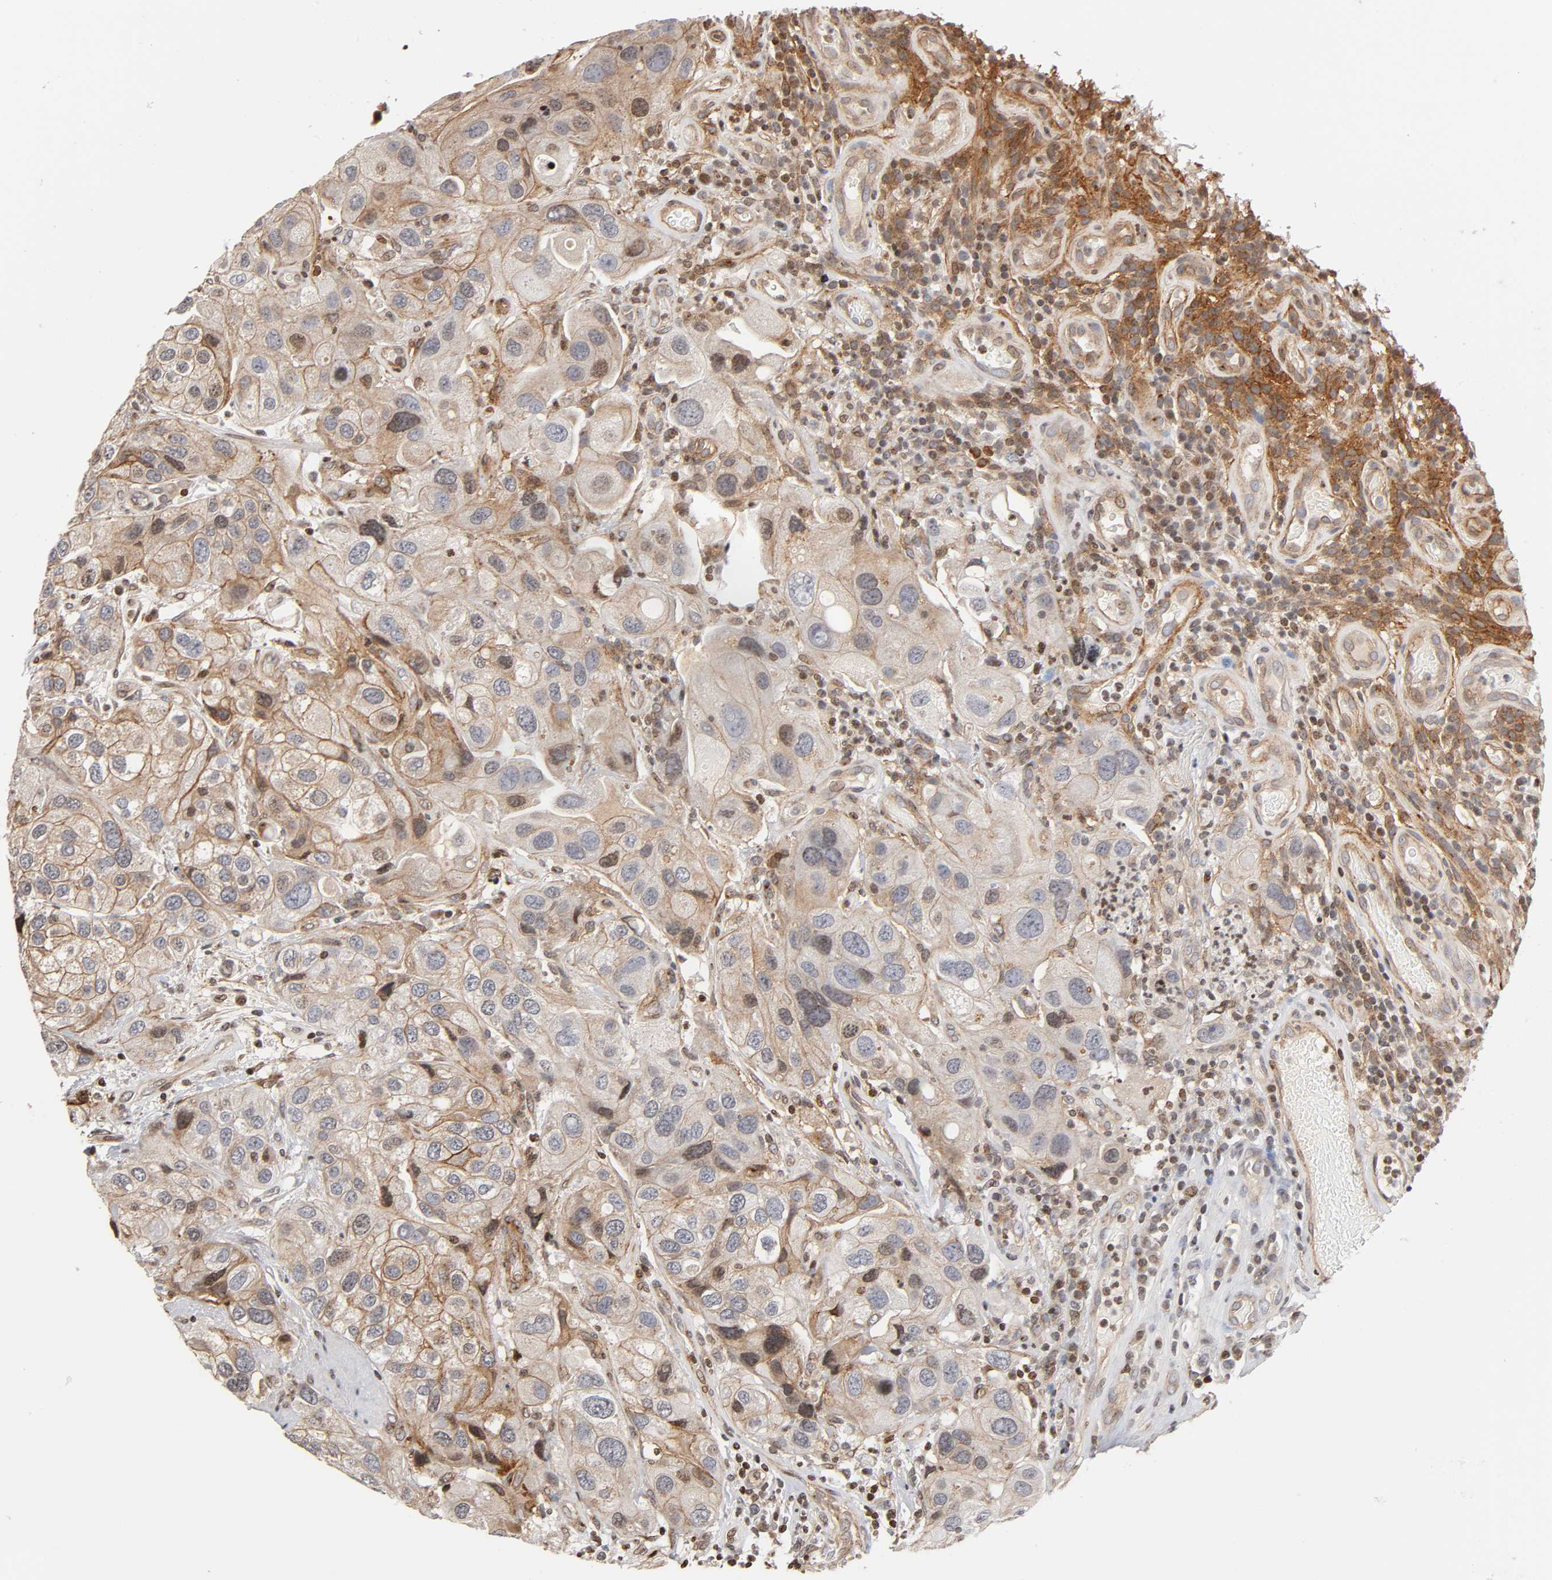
{"staining": {"intensity": "moderate", "quantity": ">75%", "location": "cytoplasmic/membranous"}, "tissue": "urothelial cancer", "cell_type": "Tumor cells", "image_type": "cancer", "snomed": [{"axis": "morphology", "description": "Urothelial carcinoma, High grade"}, {"axis": "topography", "description": "Urinary bladder"}], "caption": "Immunohistochemical staining of urothelial carcinoma (high-grade) shows medium levels of moderate cytoplasmic/membranous expression in approximately >75% of tumor cells.", "gene": "ITGAV", "patient": {"sex": "female", "age": 64}}